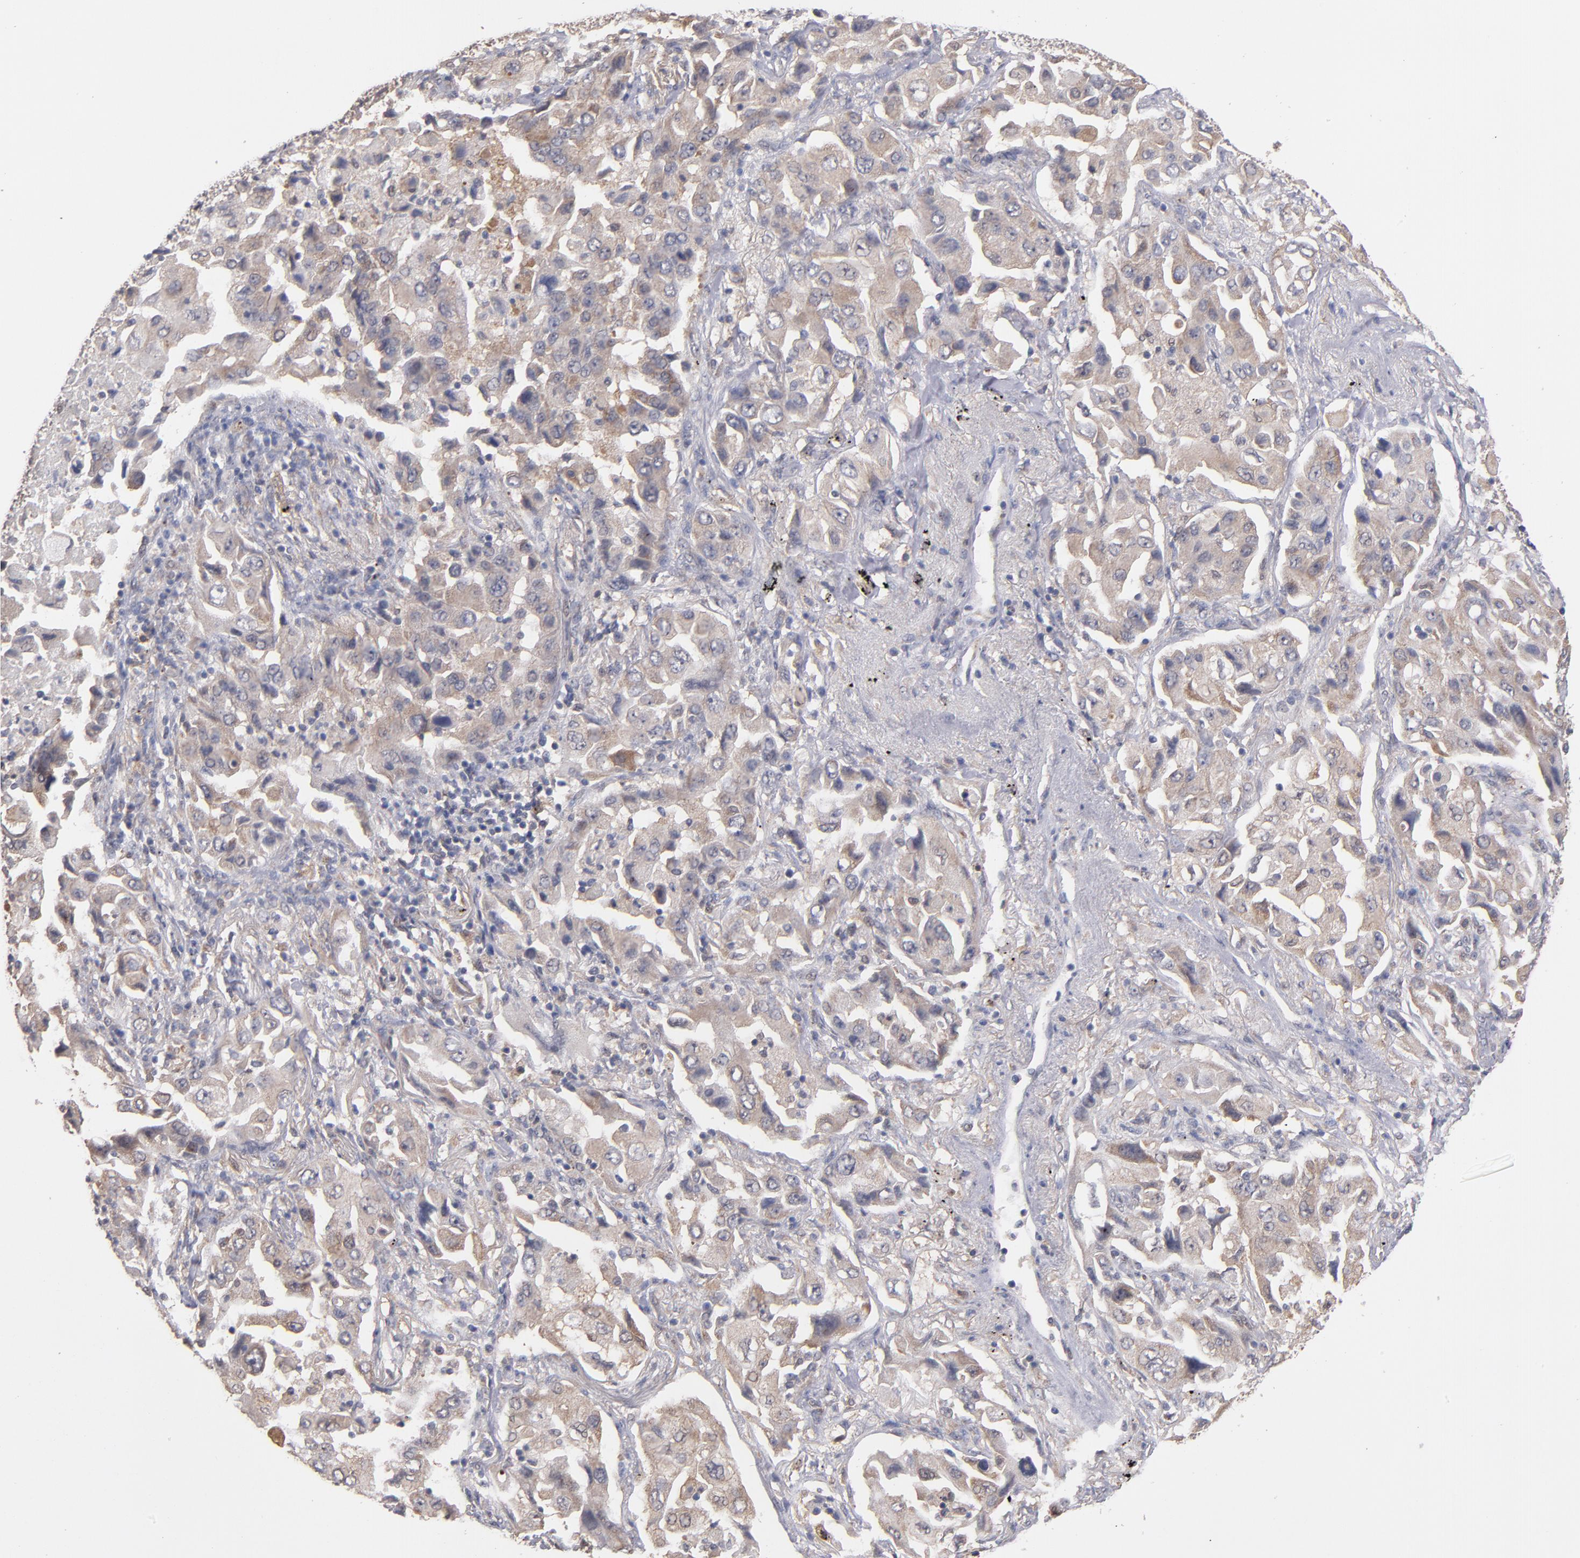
{"staining": {"intensity": "weak", "quantity": ">75%", "location": "cytoplasmic/membranous"}, "tissue": "lung cancer", "cell_type": "Tumor cells", "image_type": "cancer", "snomed": [{"axis": "morphology", "description": "Adenocarcinoma, NOS"}, {"axis": "topography", "description": "Lung"}], "caption": "IHC histopathology image of neoplastic tissue: human lung cancer stained using immunohistochemistry (IHC) reveals low levels of weak protein expression localized specifically in the cytoplasmic/membranous of tumor cells, appearing as a cytoplasmic/membranous brown color.", "gene": "GMFG", "patient": {"sex": "female", "age": 65}}